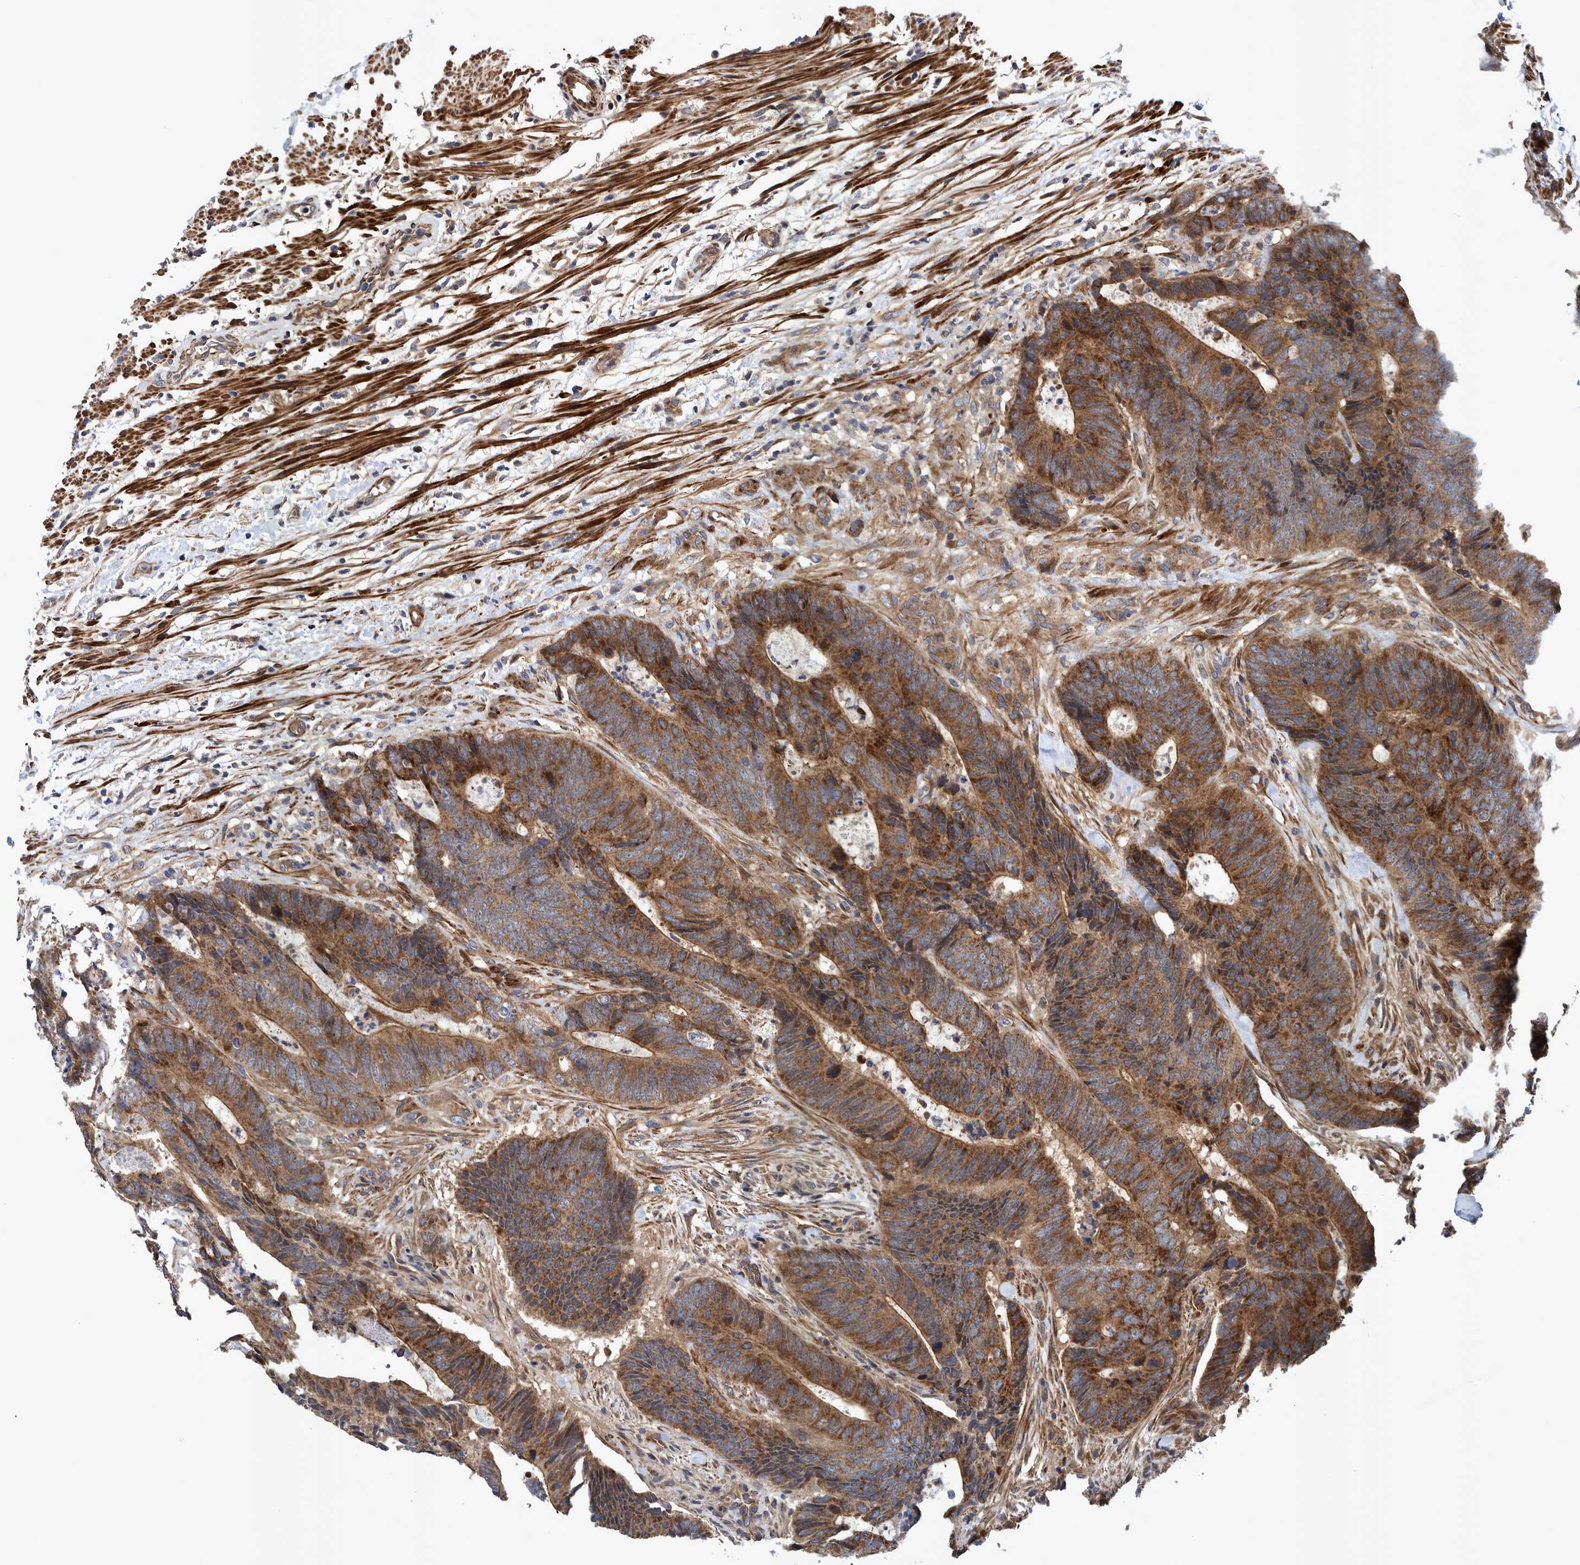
{"staining": {"intensity": "moderate", "quantity": ">75%", "location": "cytoplasmic/membranous"}, "tissue": "colorectal cancer", "cell_type": "Tumor cells", "image_type": "cancer", "snomed": [{"axis": "morphology", "description": "Adenocarcinoma, NOS"}, {"axis": "topography", "description": "Colon"}], "caption": "Immunohistochemistry (IHC) (DAB) staining of human colorectal cancer demonstrates moderate cytoplasmic/membranous protein staining in about >75% of tumor cells.", "gene": "GRPEL2", "patient": {"sex": "male", "age": 56}}